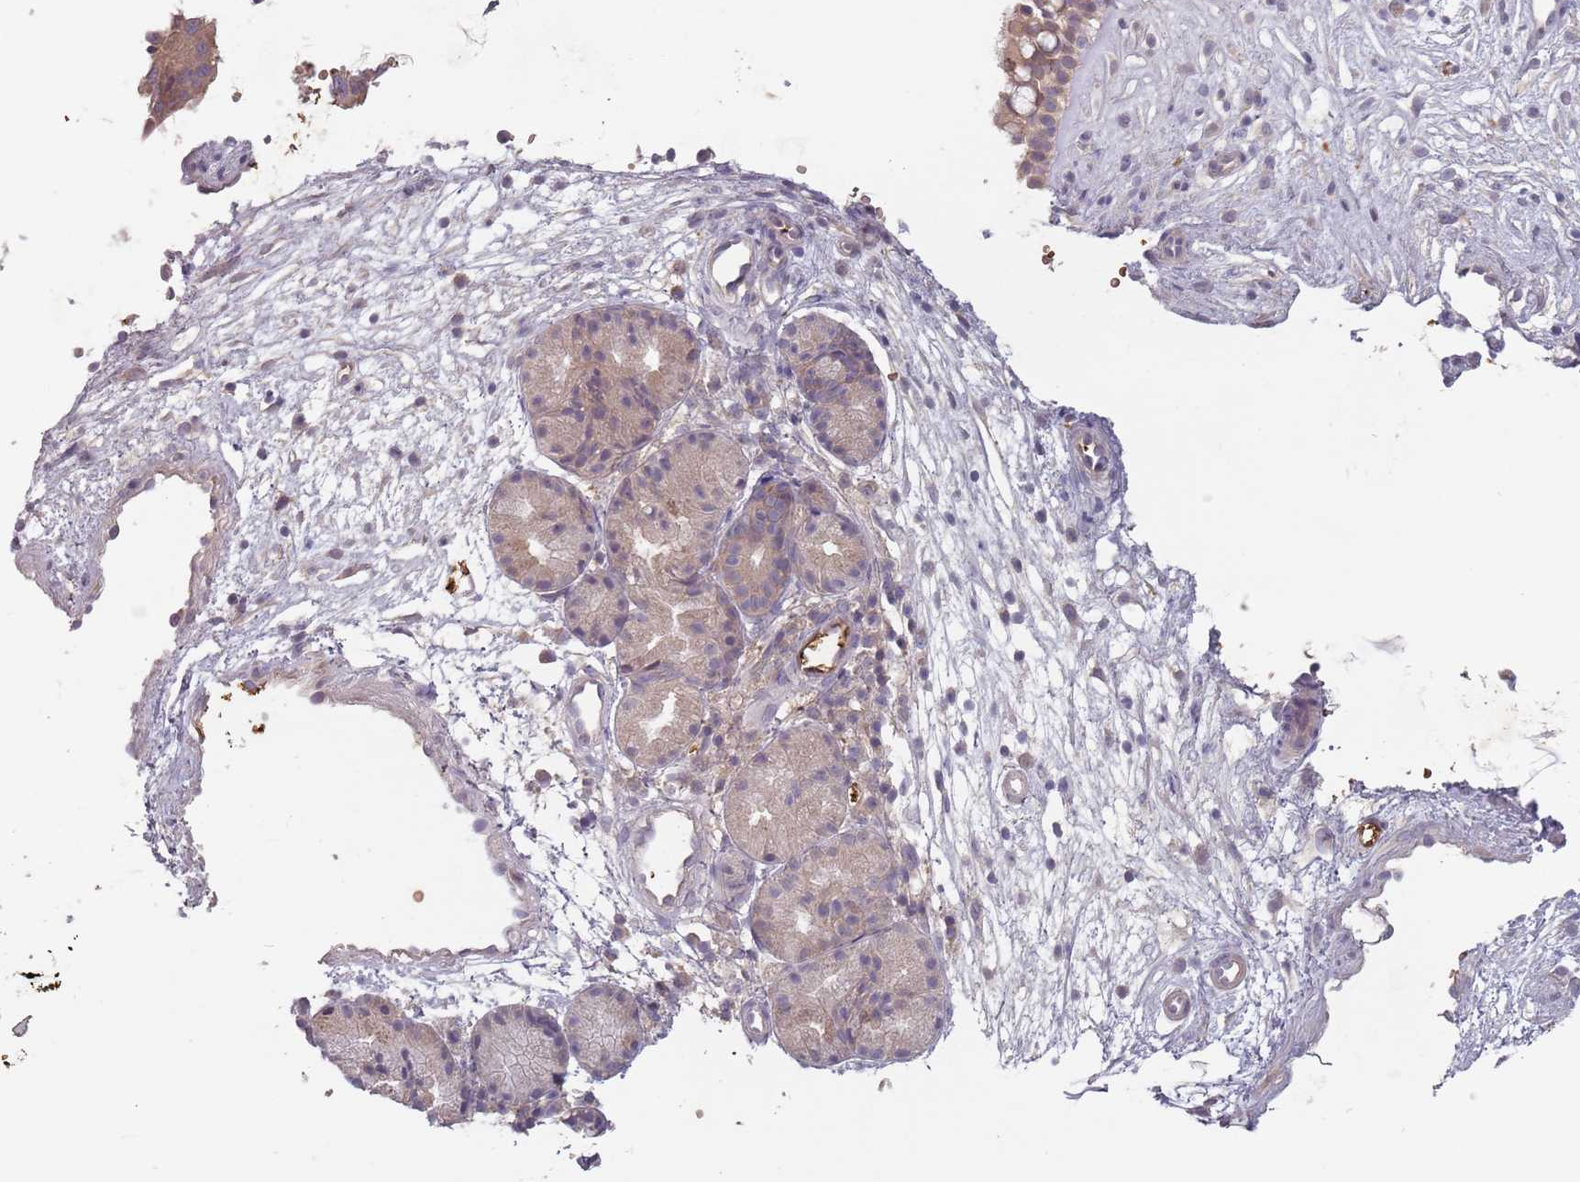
{"staining": {"intensity": "moderate", "quantity": ">75%", "location": "cytoplasmic/membranous"}, "tissue": "nasopharynx", "cell_type": "Respiratory epithelial cells", "image_type": "normal", "snomed": [{"axis": "morphology", "description": "Normal tissue, NOS"}, {"axis": "topography", "description": "Nasopharynx"}], "caption": "Moderate cytoplasmic/membranous positivity is present in about >75% of respiratory epithelial cells in normal nasopharynx.", "gene": "ASB13", "patient": {"sex": "male", "age": 32}}